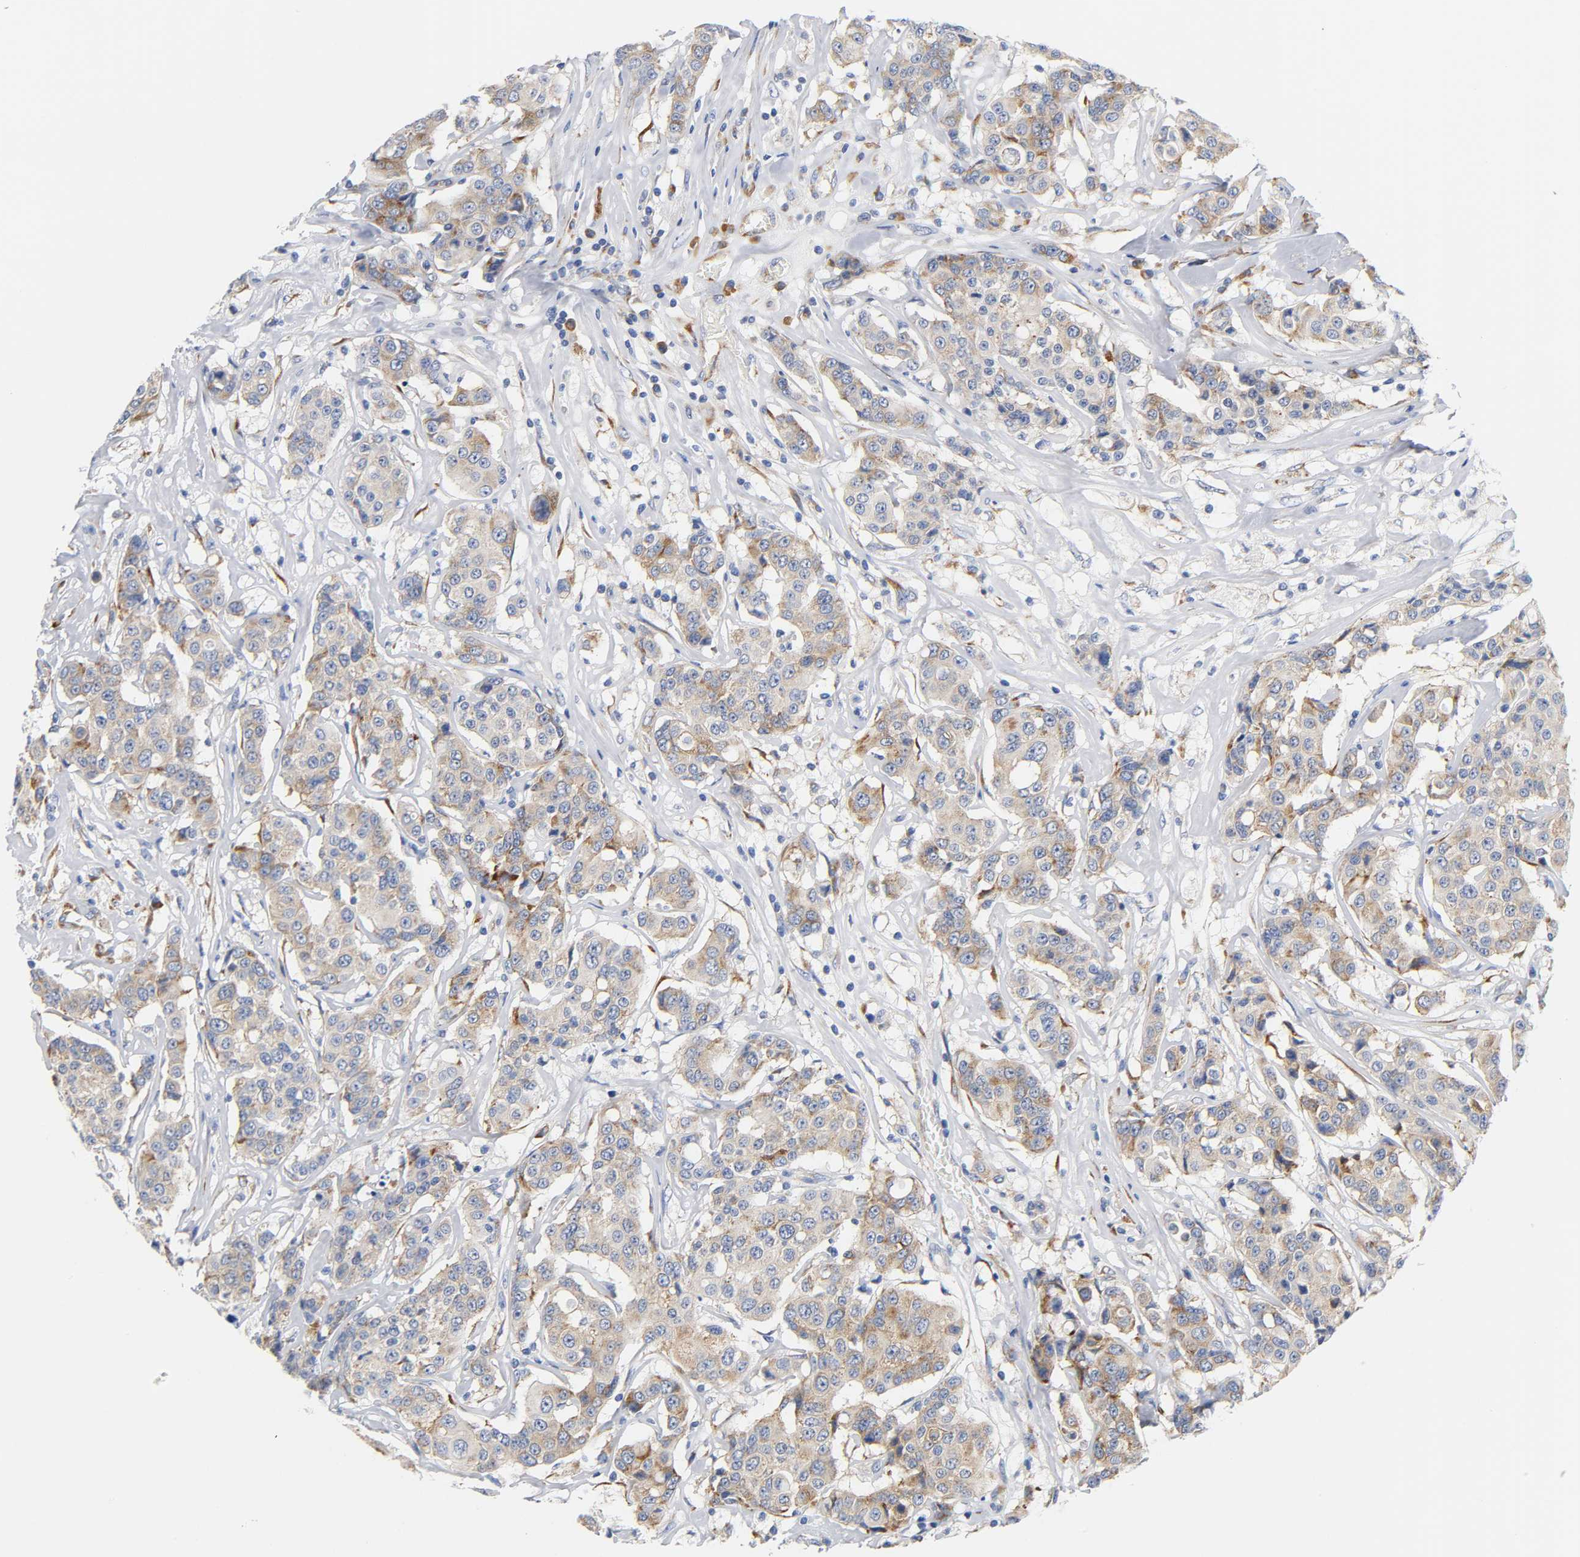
{"staining": {"intensity": "moderate", "quantity": ">75%", "location": "cytoplasmic/membranous"}, "tissue": "breast cancer", "cell_type": "Tumor cells", "image_type": "cancer", "snomed": [{"axis": "morphology", "description": "Duct carcinoma"}, {"axis": "topography", "description": "Breast"}], "caption": "Immunohistochemical staining of infiltrating ductal carcinoma (breast) reveals medium levels of moderate cytoplasmic/membranous positivity in about >75% of tumor cells. The protein of interest is shown in brown color, while the nuclei are stained blue.", "gene": "REL", "patient": {"sex": "female", "age": 27}}